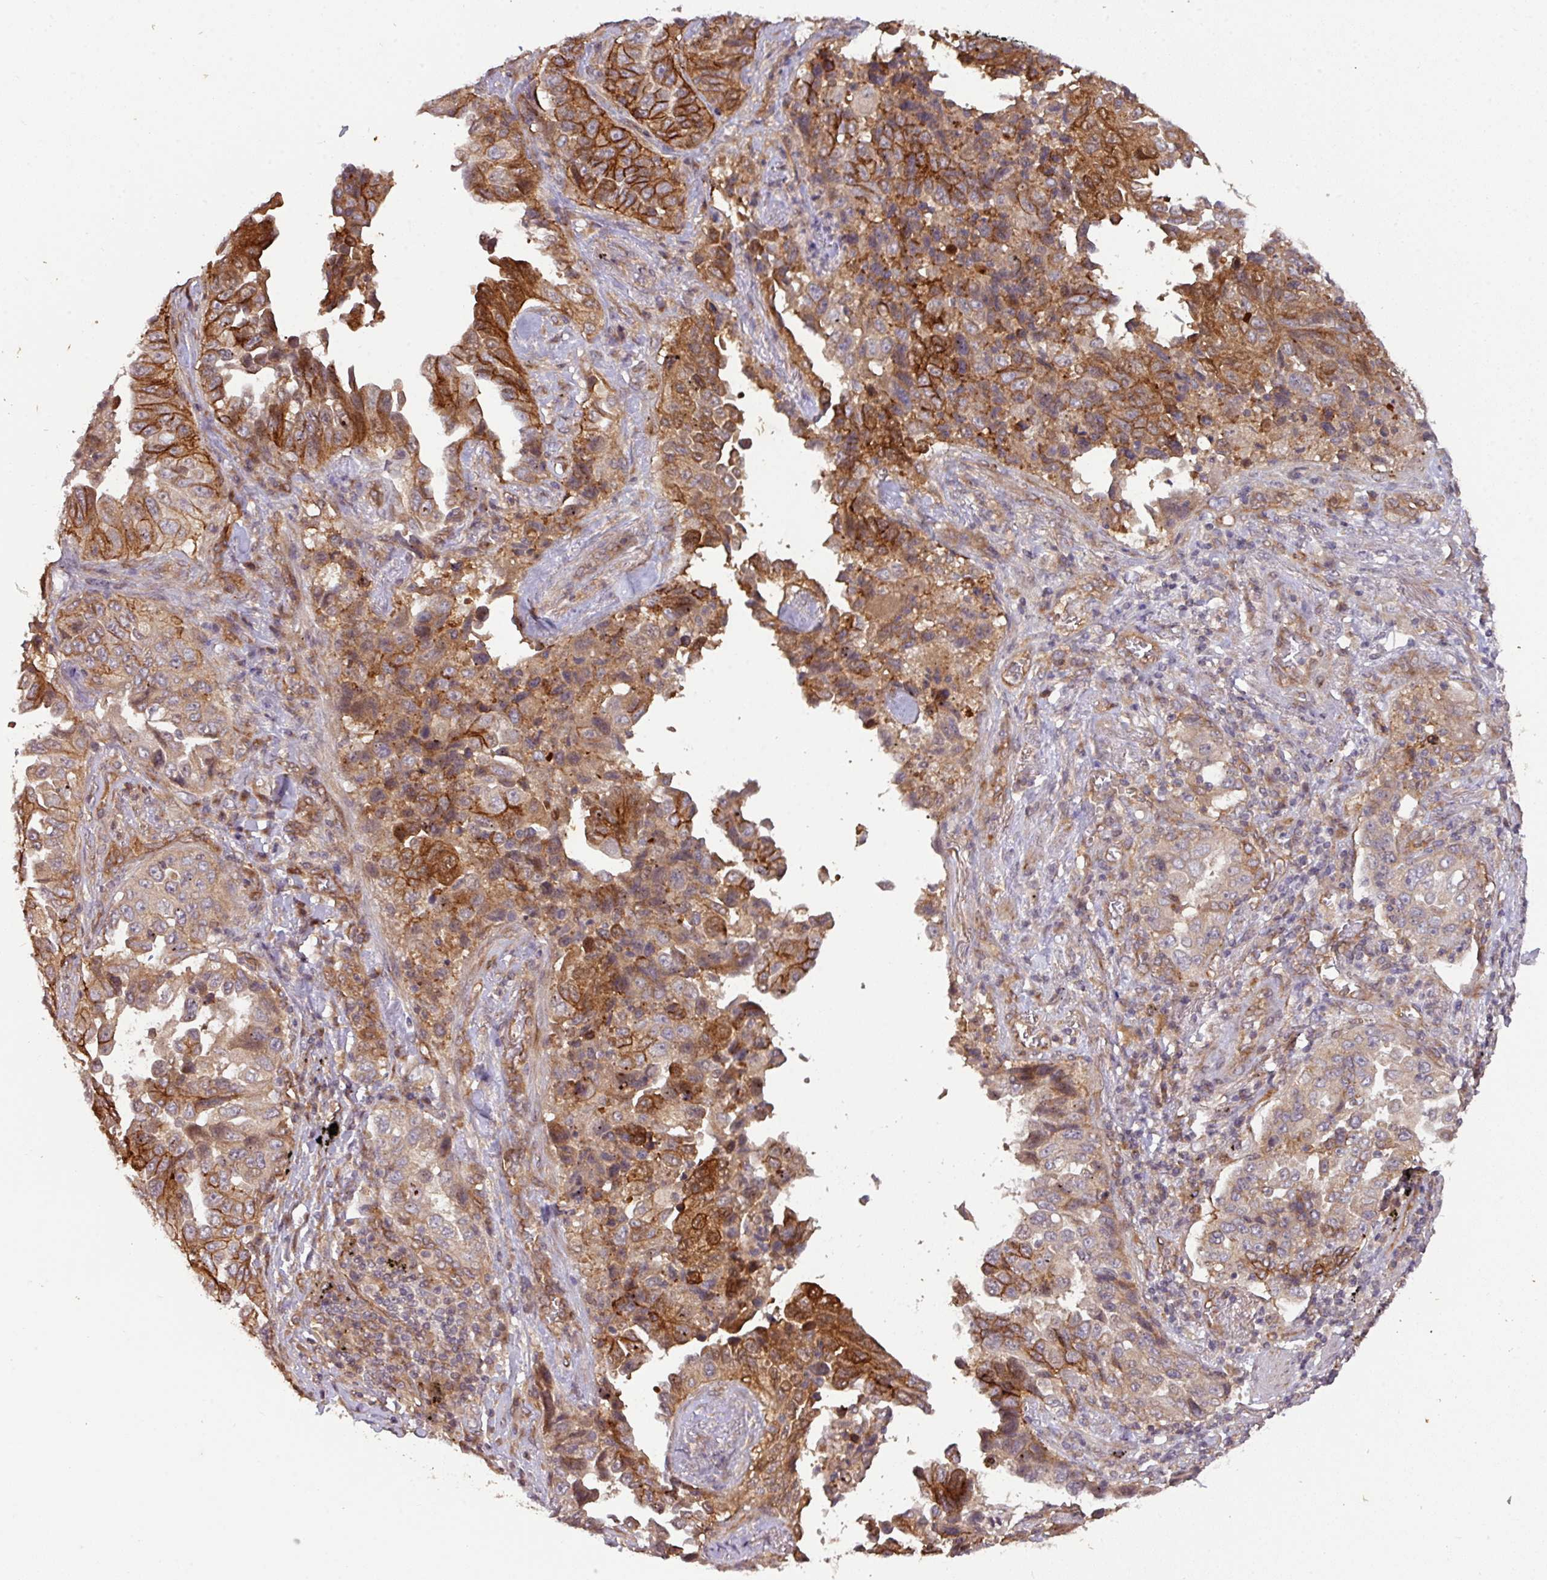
{"staining": {"intensity": "strong", "quantity": "25%-75%", "location": "cytoplasmic/membranous"}, "tissue": "lung cancer", "cell_type": "Tumor cells", "image_type": "cancer", "snomed": [{"axis": "morphology", "description": "Adenocarcinoma, NOS"}, {"axis": "topography", "description": "Lung"}], "caption": "Brown immunohistochemical staining in human lung cancer (adenocarcinoma) reveals strong cytoplasmic/membranous staining in approximately 25%-75% of tumor cells.", "gene": "CYFIP2", "patient": {"sex": "female", "age": 51}}